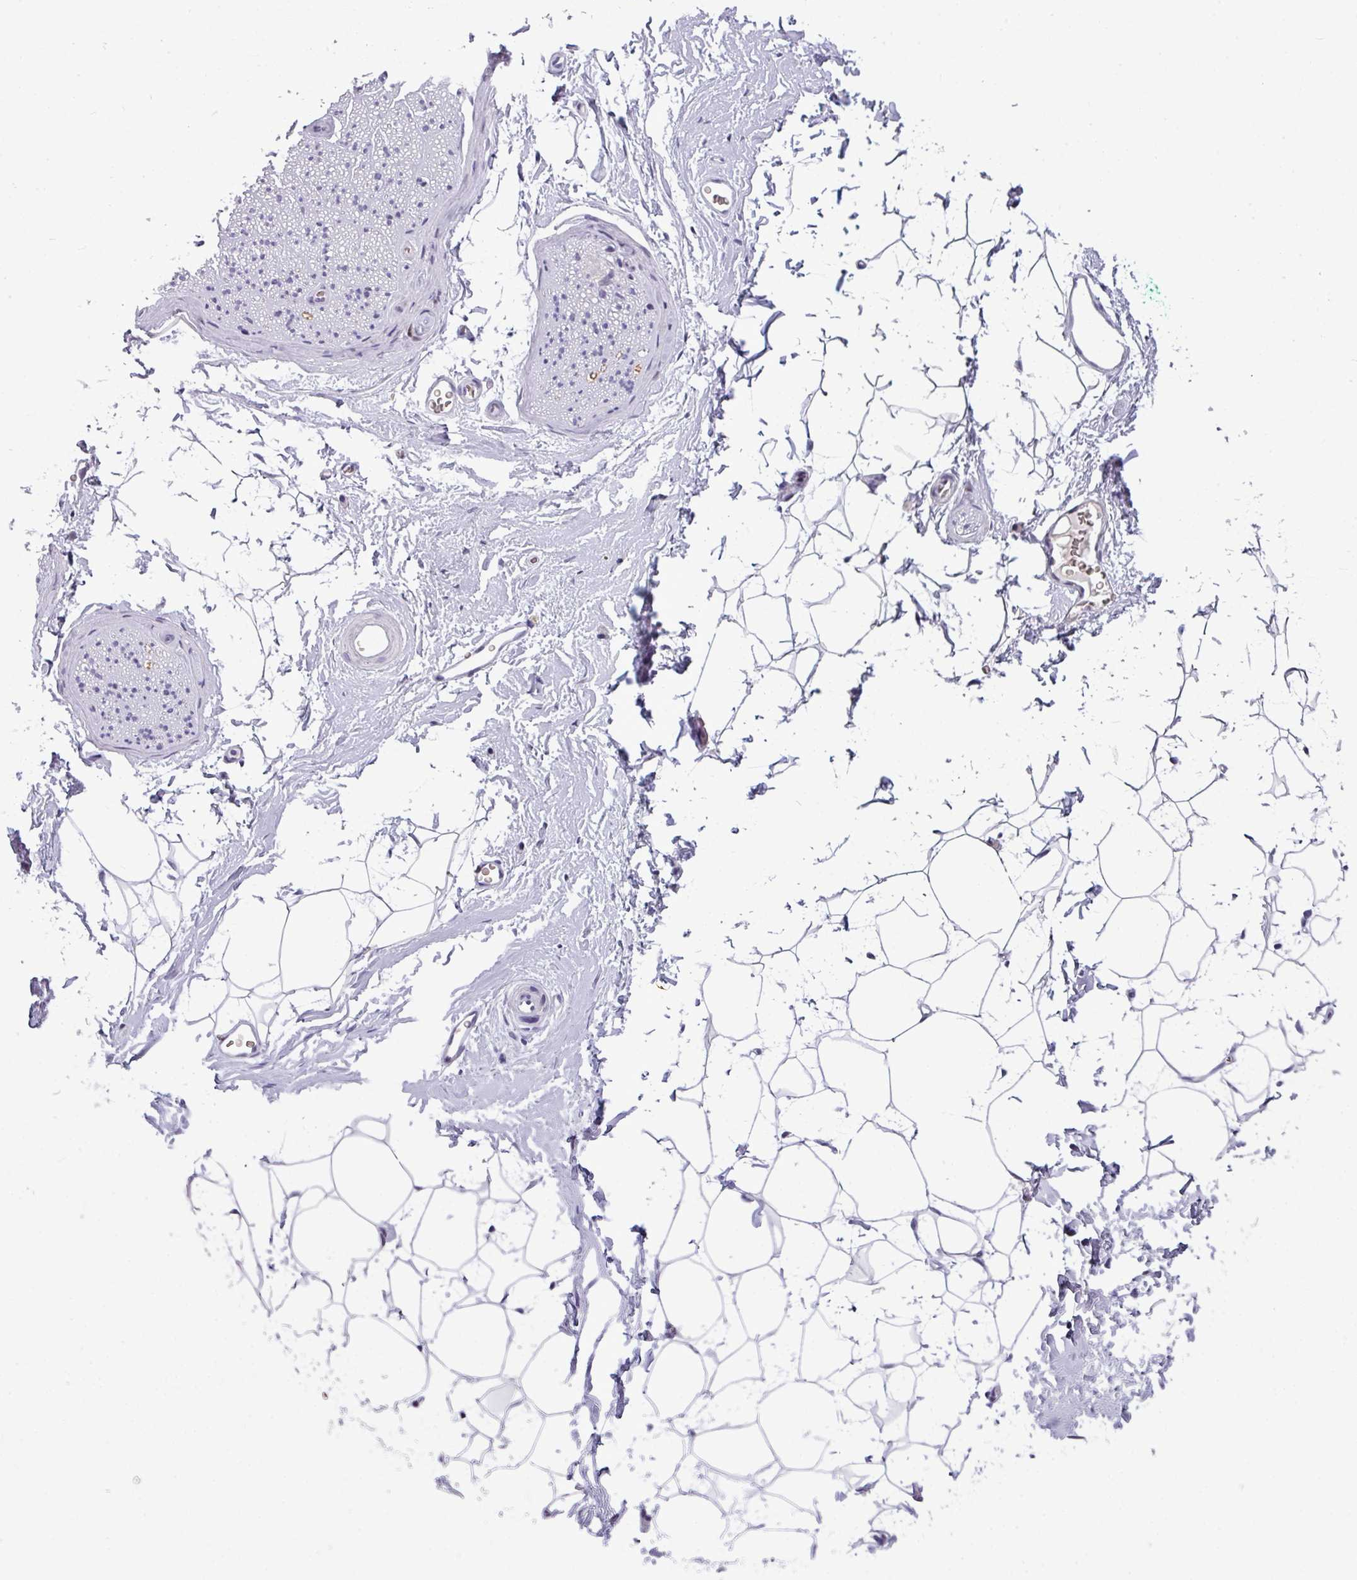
{"staining": {"intensity": "negative", "quantity": "none", "location": "none"}, "tissue": "adipose tissue", "cell_type": "Adipocytes", "image_type": "normal", "snomed": [{"axis": "morphology", "description": "Normal tissue, NOS"}, {"axis": "morphology", "description": "Adenocarcinoma, High grade"}, {"axis": "topography", "description": "Prostate"}, {"axis": "topography", "description": "Peripheral nerve tissue"}], "caption": "An image of human adipose tissue is negative for staining in adipocytes. The staining was performed using DAB to visualize the protein expression in brown, while the nuclei were stained in blue with hematoxylin (Magnification: 20x).", "gene": "SLC66A2", "patient": {"sex": "male", "age": 68}}